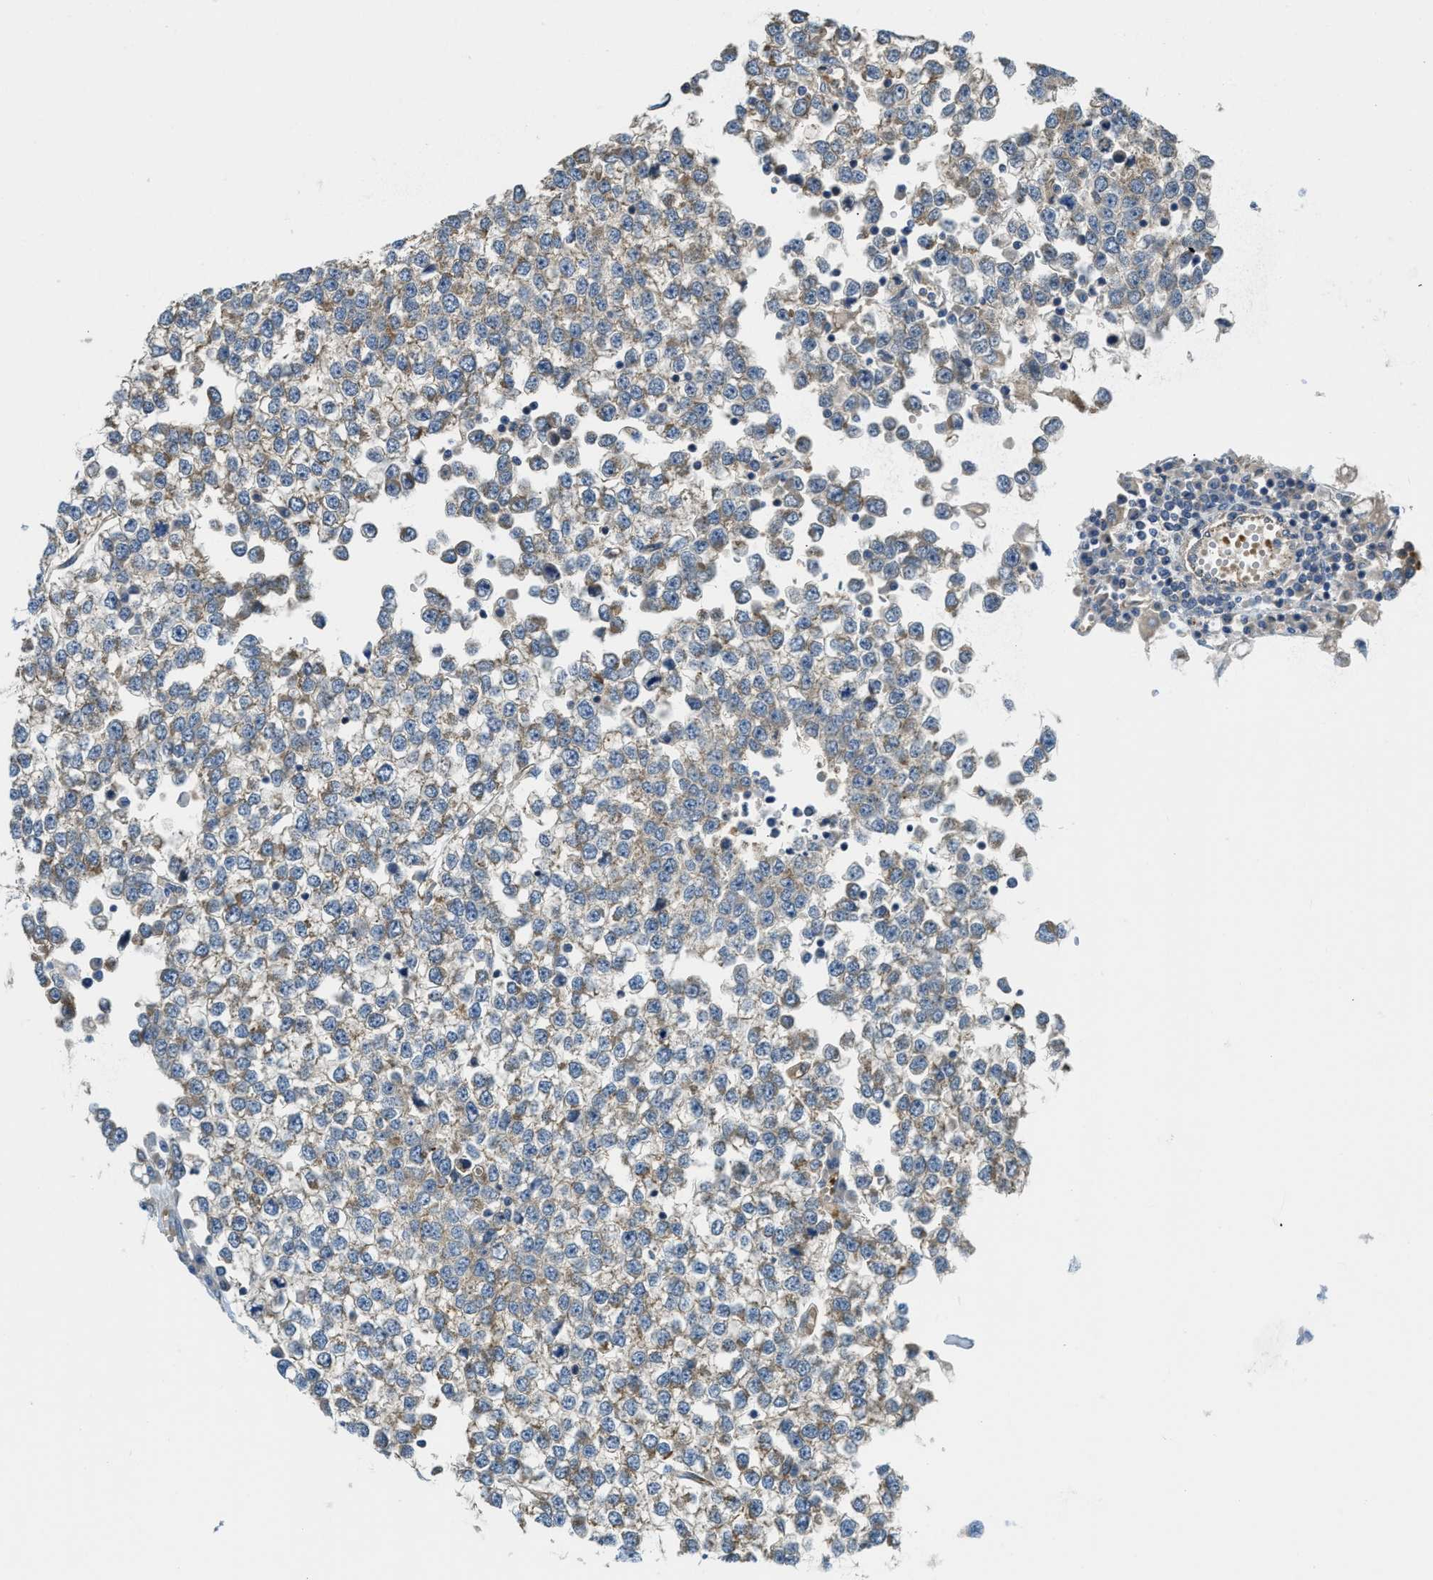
{"staining": {"intensity": "moderate", "quantity": "25%-75%", "location": "cytoplasmic/membranous"}, "tissue": "testis cancer", "cell_type": "Tumor cells", "image_type": "cancer", "snomed": [{"axis": "morphology", "description": "Seminoma, NOS"}, {"axis": "topography", "description": "Testis"}], "caption": "IHC of testis seminoma demonstrates medium levels of moderate cytoplasmic/membranous expression in approximately 25%-75% of tumor cells.", "gene": "BAG4", "patient": {"sex": "male", "age": 65}}